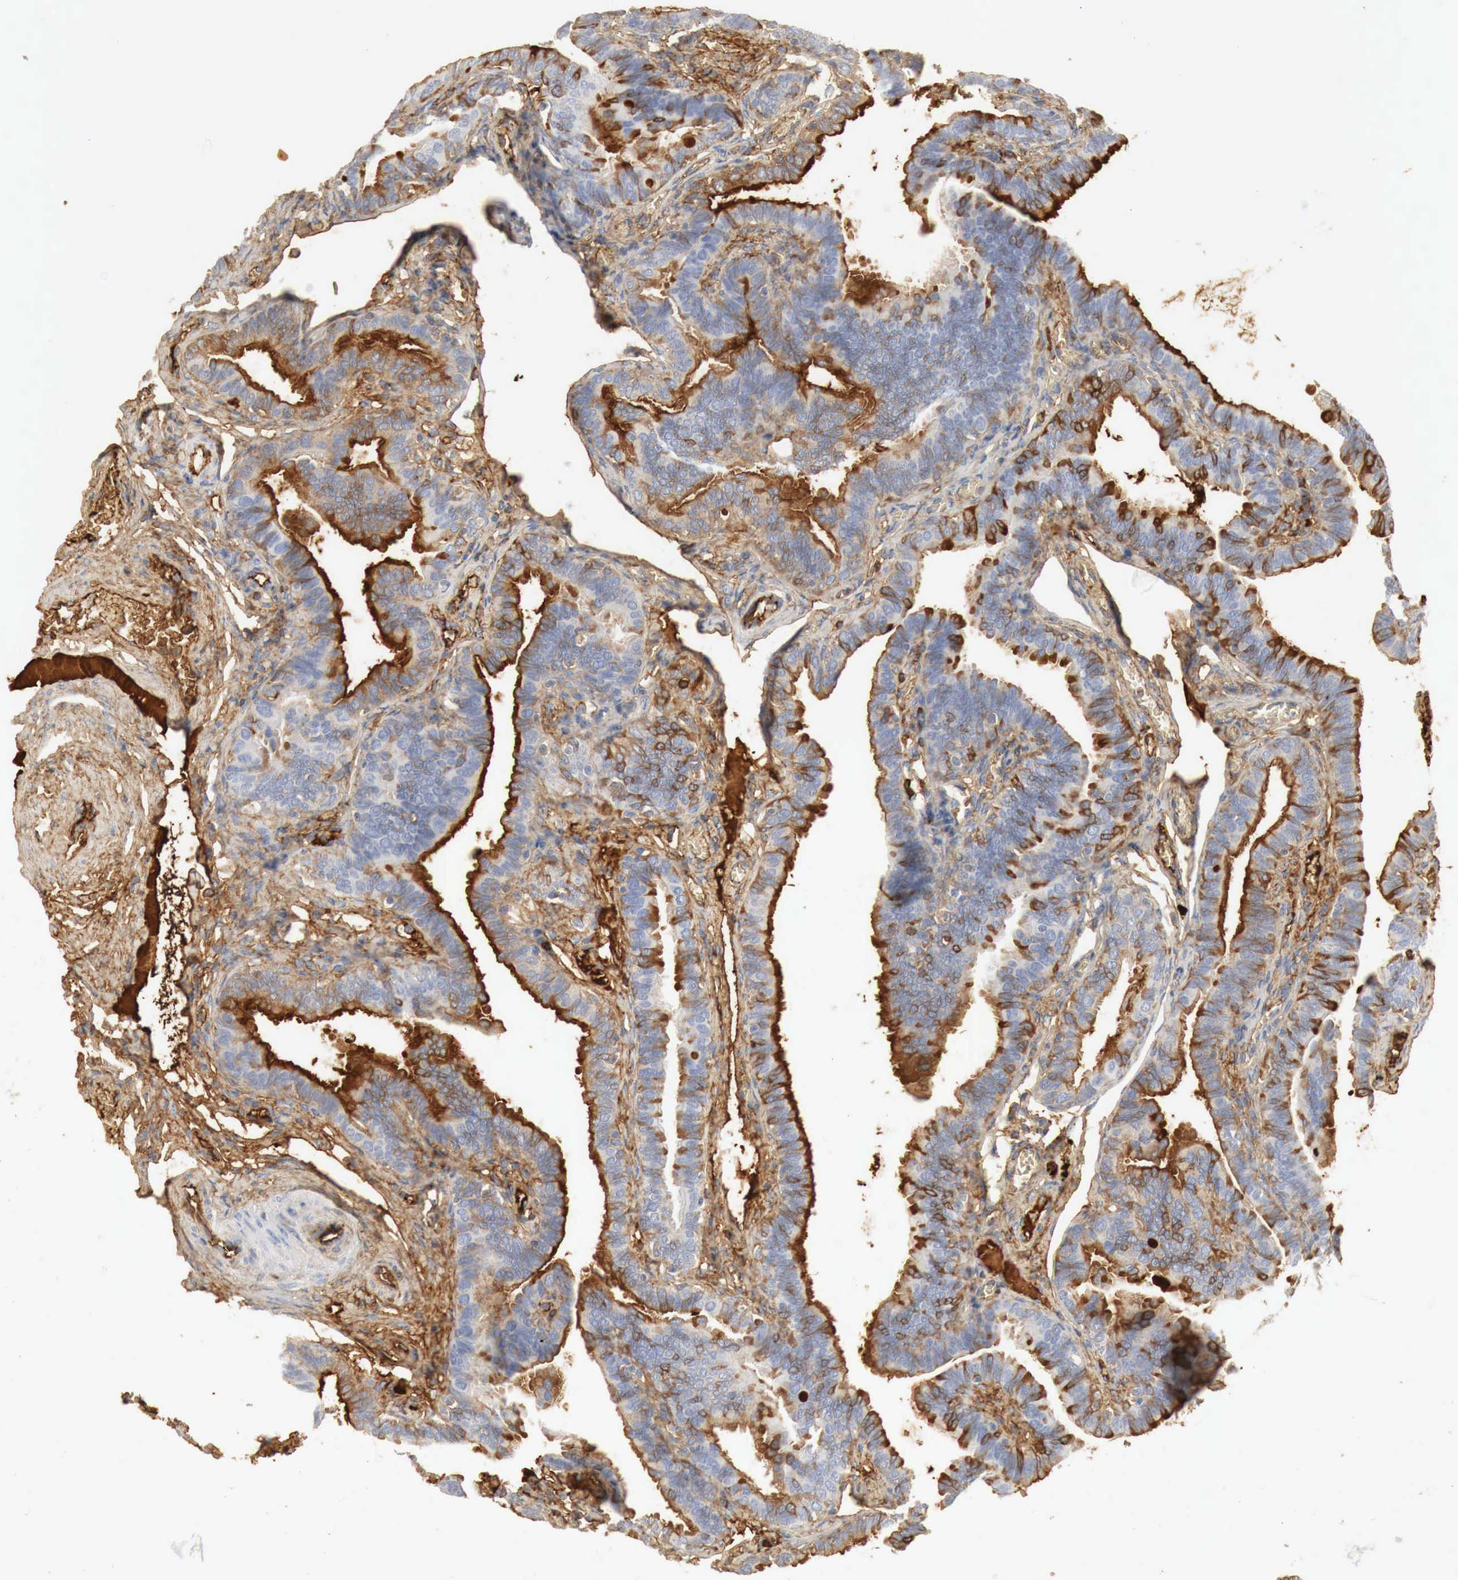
{"staining": {"intensity": "strong", "quantity": ">75%", "location": "cytoplasmic/membranous"}, "tissue": "fallopian tube", "cell_type": "Glandular cells", "image_type": "normal", "snomed": [{"axis": "morphology", "description": "Normal tissue, NOS"}, {"axis": "topography", "description": "Vagina"}, {"axis": "topography", "description": "Fallopian tube"}], "caption": "A photomicrograph showing strong cytoplasmic/membranous staining in about >75% of glandular cells in benign fallopian tube, as visualized by brown immunohistochemical staining.", "gene": "IGLC3", "patient": {"sex": "female", "age": 38}}